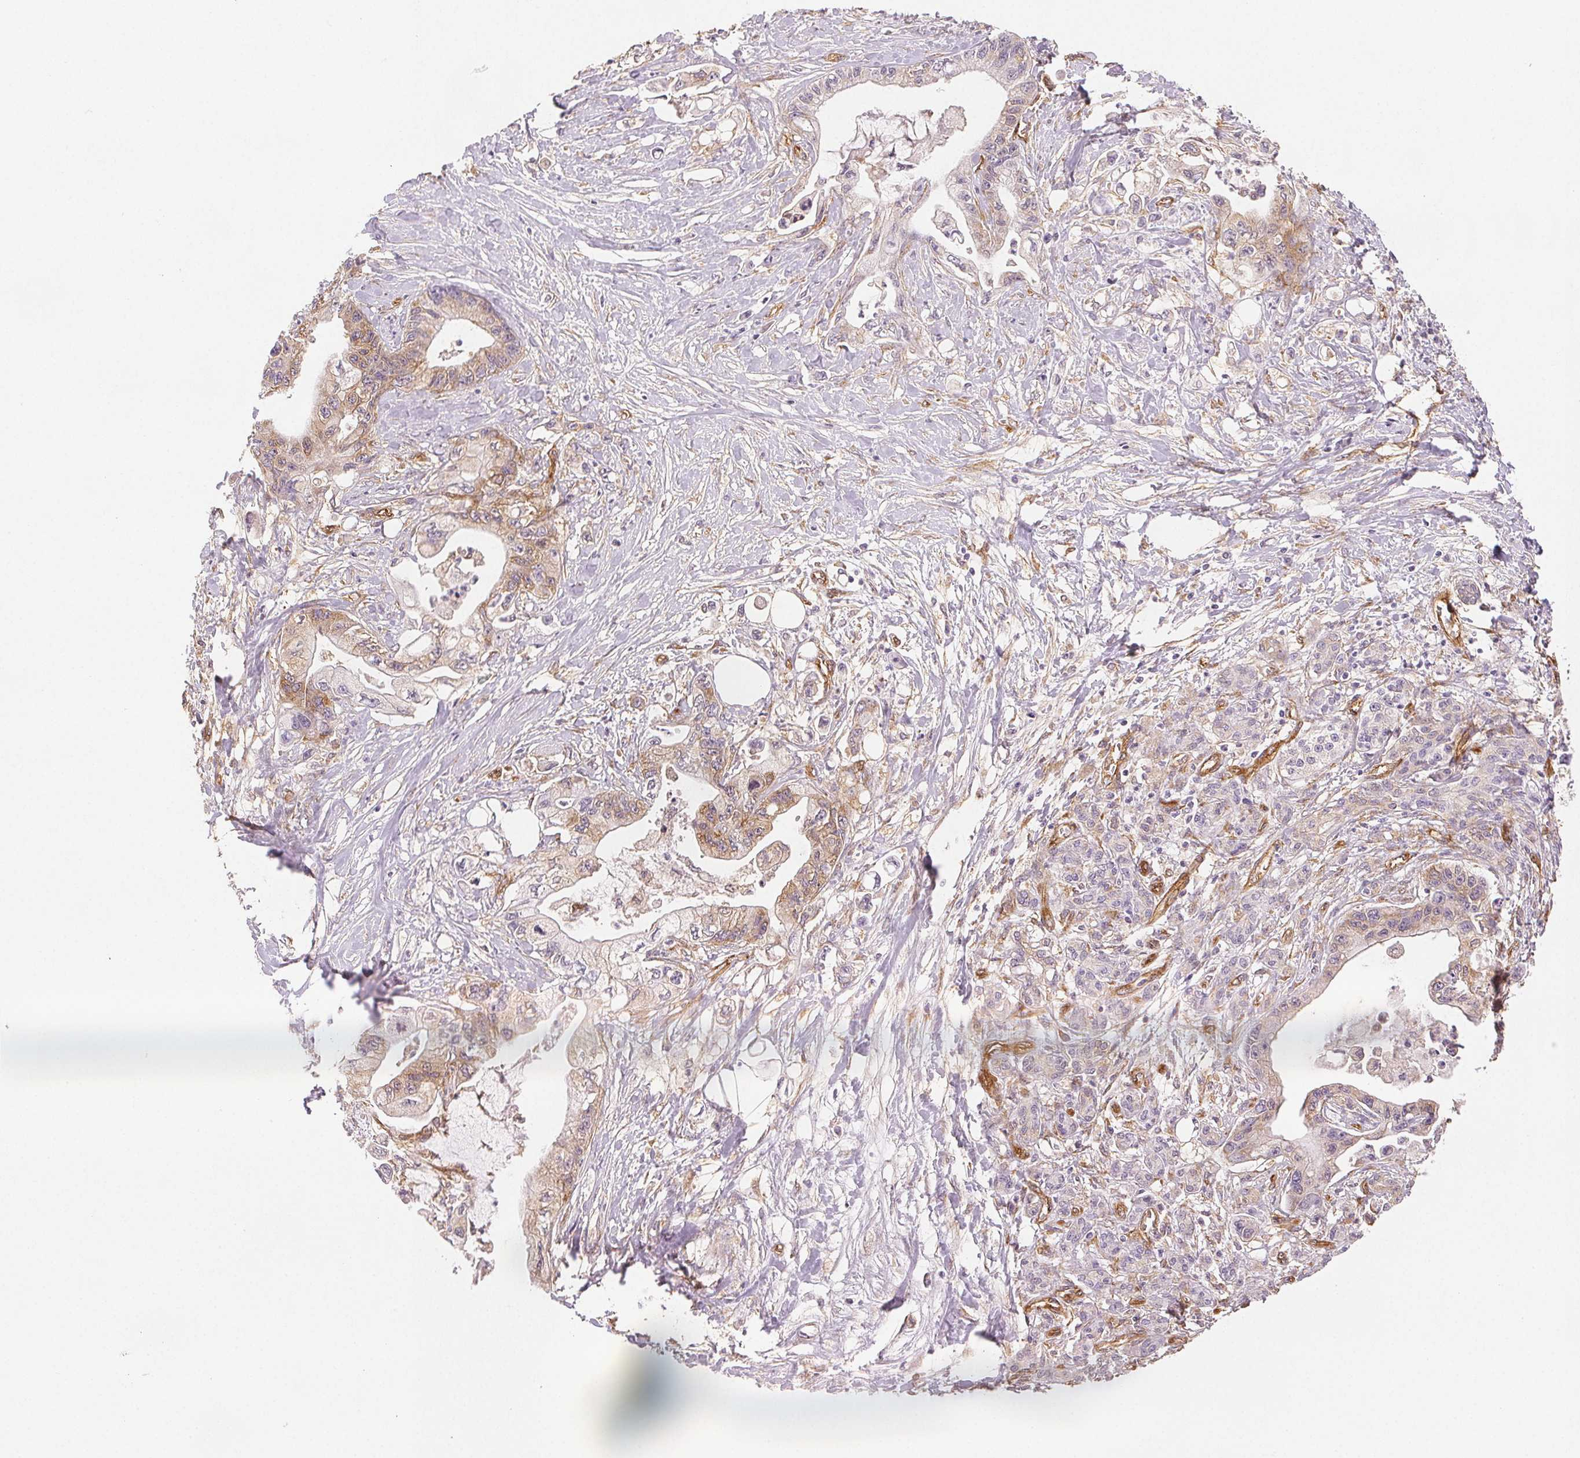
{"staining": {"intensity": "weak", "quantity": "25%-75%", "location": "cytoplasmic/membranous"}, "tissue": "pancreatic cancer", "cell_type": "Tumor cells", "image_type": "cancer", "snomed": [{"axis": "morphology", "description": "Adenocarcinoma, NOS"}, {"axis": "topography", "description": "Pancreas"}], "caption": "This image reveals IHC staining of pancreatic adenocarcinoma, with low weak cytoplasmic/membranous expression in approximately 25%-75% of tumor cells.", "gene": "DIAPH2", "patient": {"sex": "male", "age": 61}}